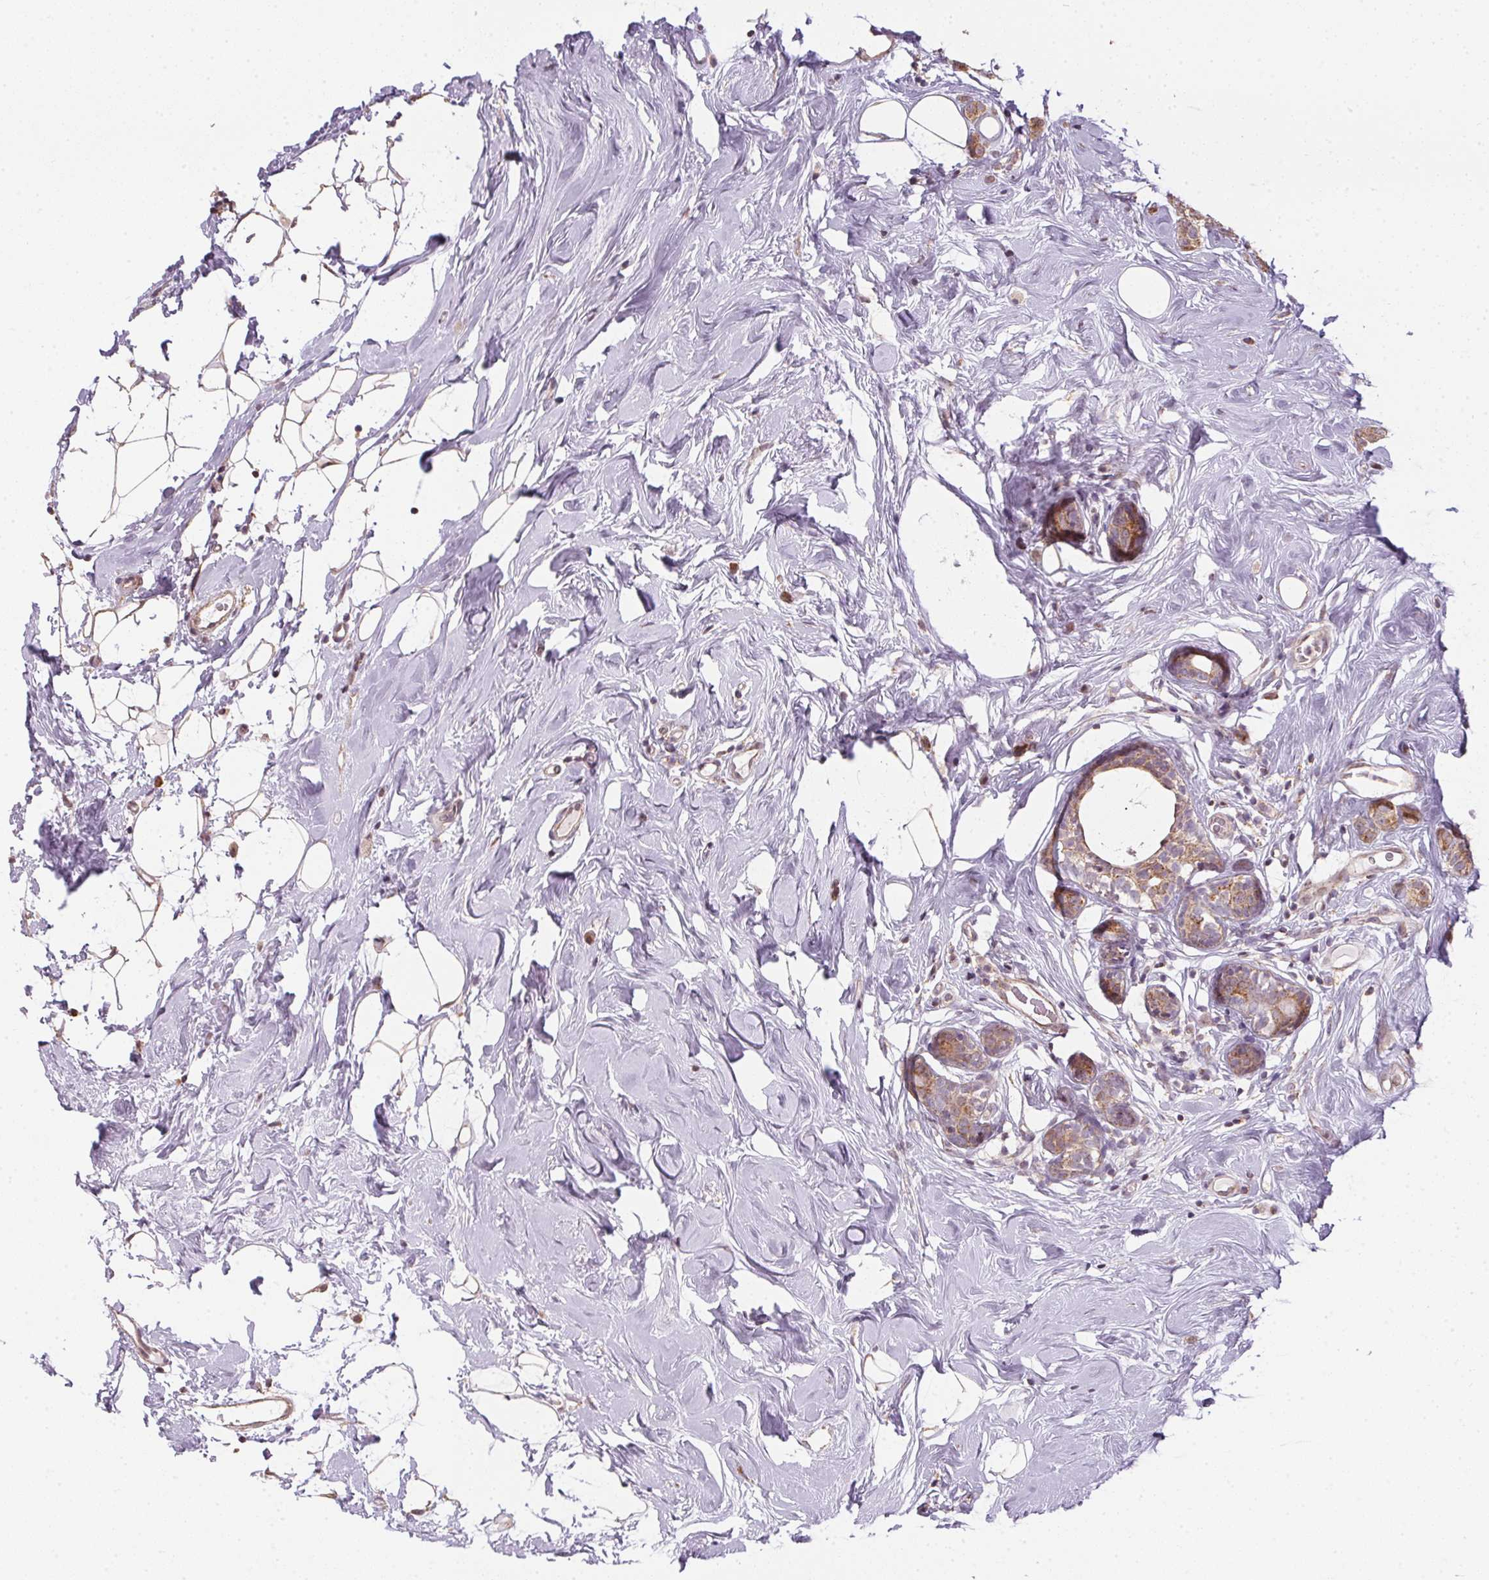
{"staining": {"intensity": "weak", "quantity": ">75%", "location": "cytoplasmic/membranous"}, "tissue": "breast cancer", "cell_type": "Tumor cells", "image_type": "cancer", "snomed": [{"axis": "morphology", "description": "Lobular carcinoma"}, {"axis": "topography", "description": "Breast"}], "caption": "A histopathology image showing weak cytoplasmic/membranous expression in approximately >75% of tumor cells in lobular carcinoma (breast), as visualized by brown immunohistochemical staining.", "gene": "SC5D", "patient": {"sex": "female", "age": 49}}